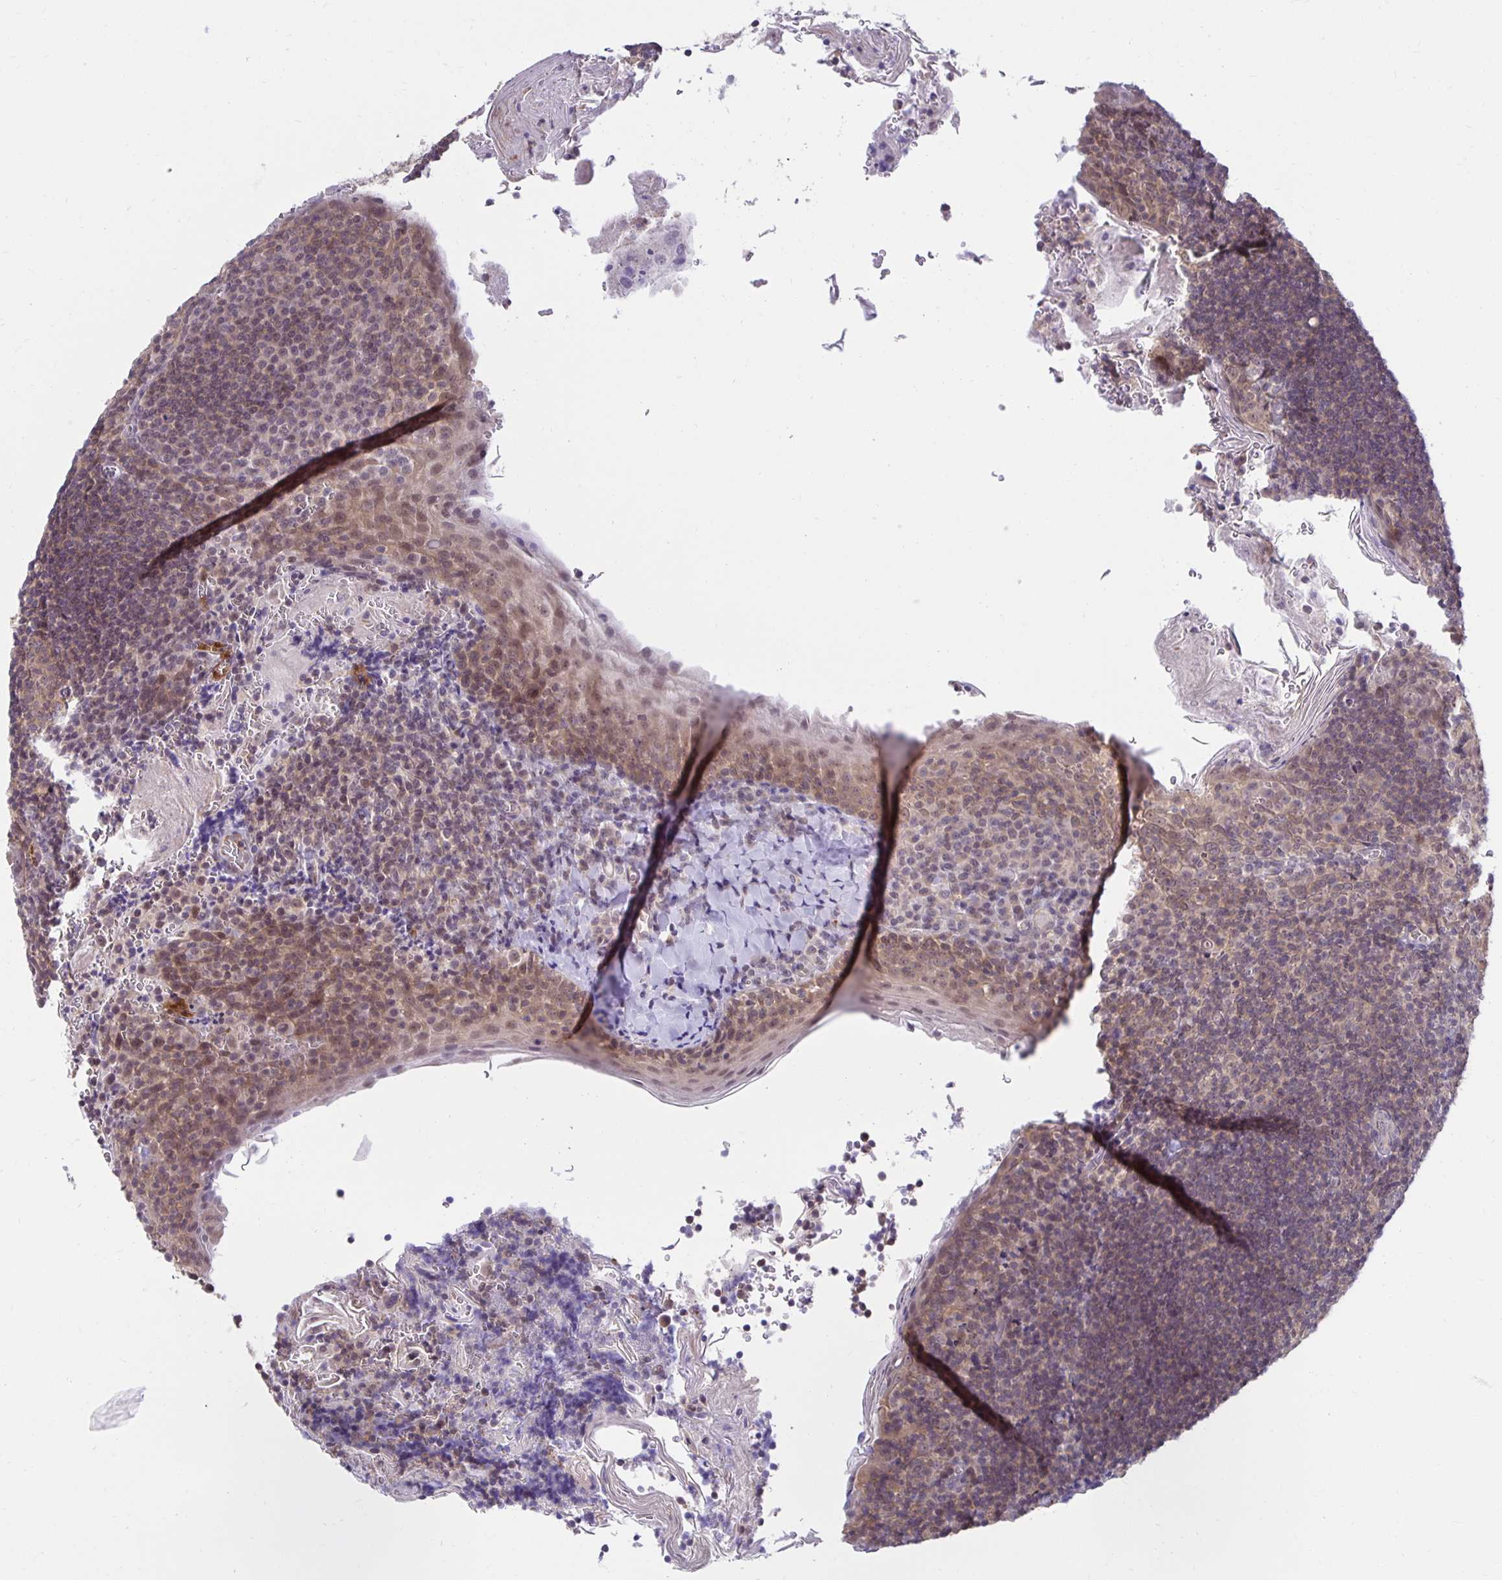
{"staining": {"intensity": "weak", "quantity": "25%-75%", "location": "cytoplasmic/membranous"}, "tissue": "tonsil", "cell_type": "Germinal center cells", "image_type": "normal", "snomed": [{"axis": "morphology", "description": "Normal tissue, NOS"}, {"axis": "topography", "description": "Tonsil"}], "caption": "Benign tonsil displays weak cytoplasmic/membranous expression in approximately 25%-75% of germinal center cells, visualized by immunohistochemistry.", "gene": "MIEN1", "patient": {"sex": "male", "age": 27}}